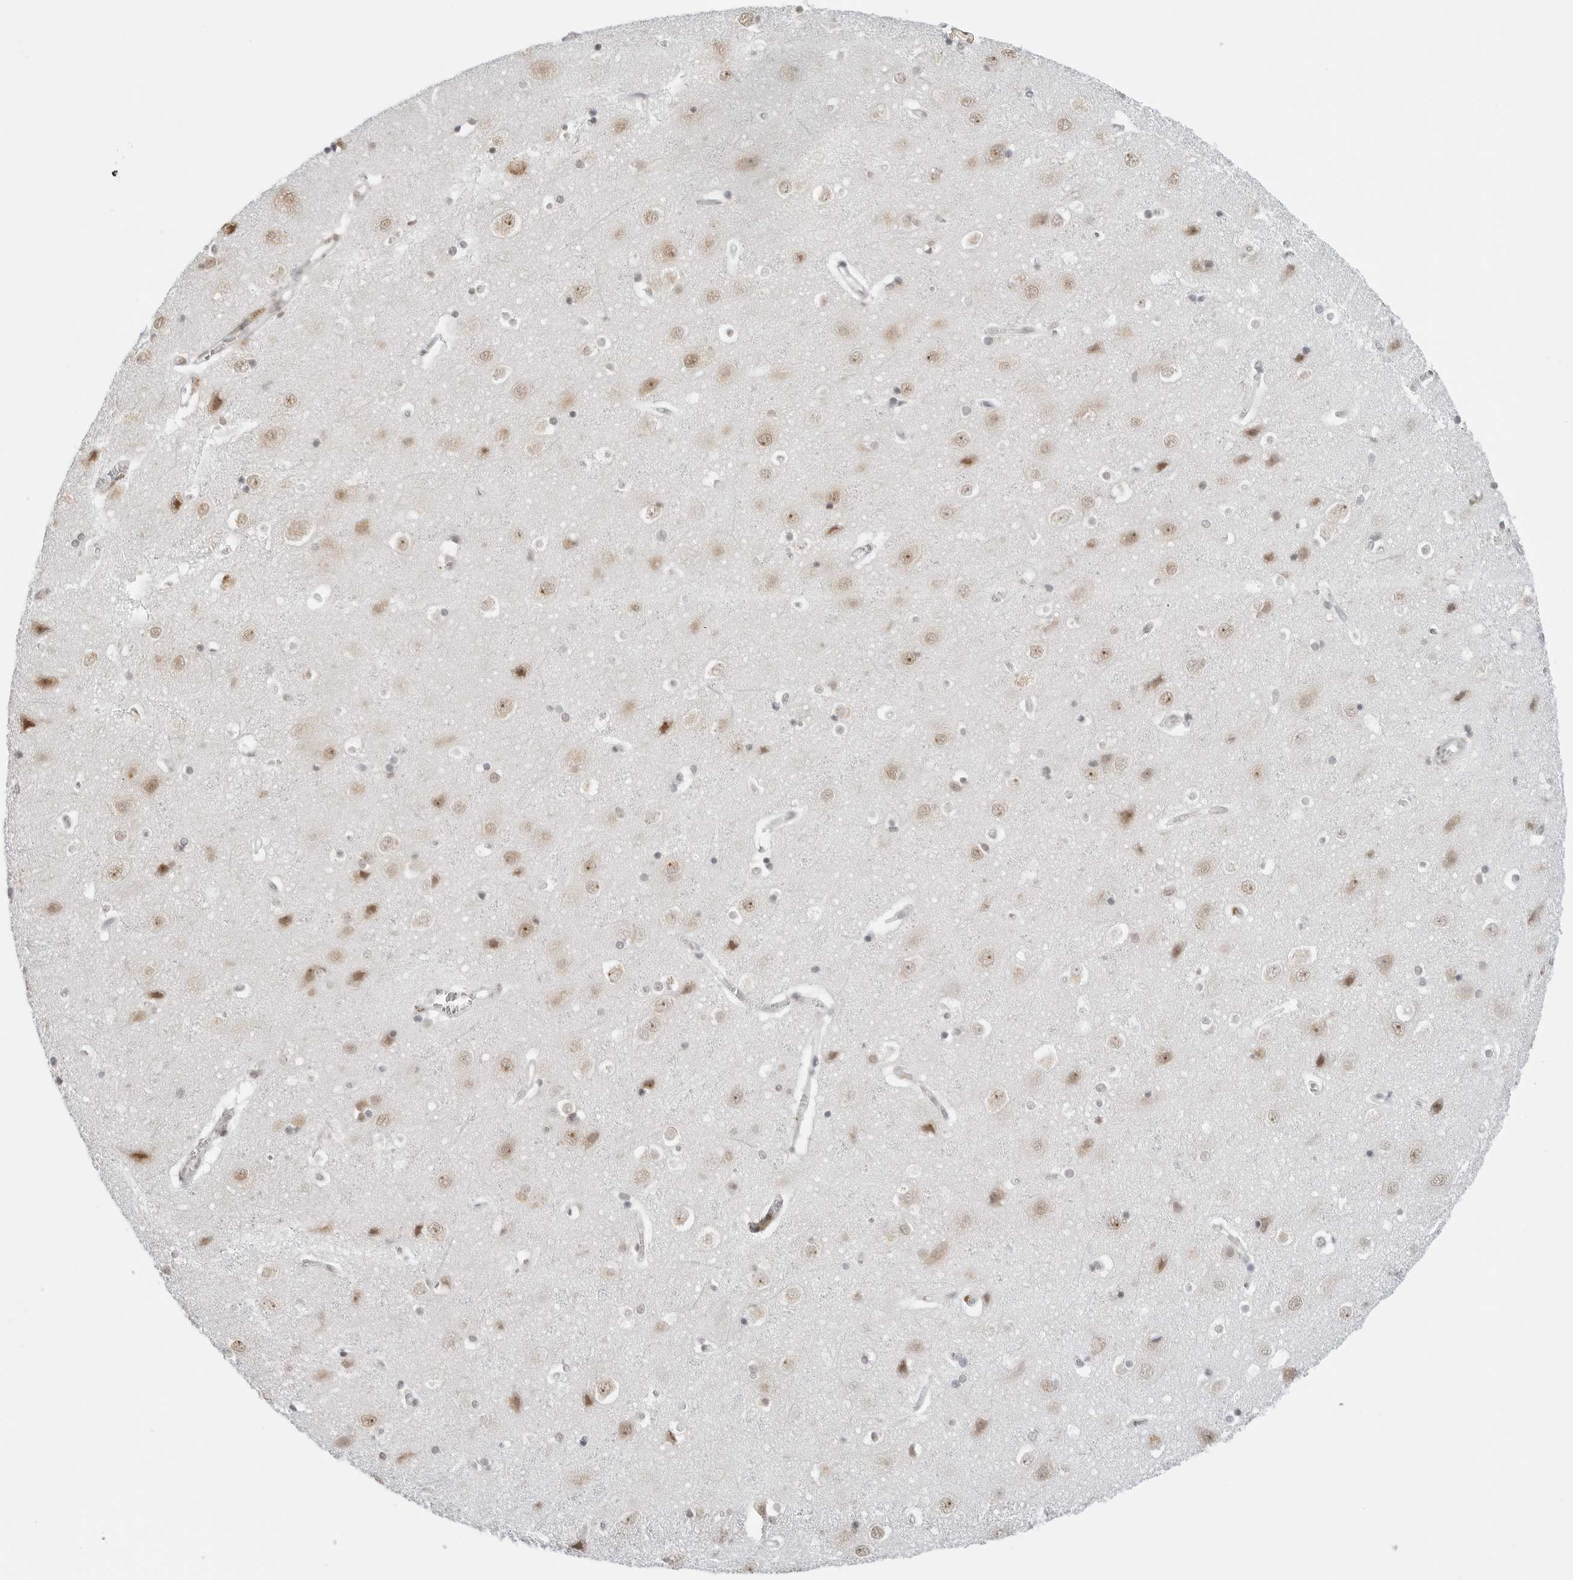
{"staining": {"intensity": "negative", "quantity": "none", "location": "none"}, "tissue": "cerebral cortex", "cell_type": "Endothelial cells", "image_type": "normal", "snomed": [{"axis": "morphology", "description": "Normal tissue, NOS"}, {"axis": "topography", "description": "Cerebral cortex"}], "caption": "This is an immunohistochemistry micrograph of benign cerebral cortex. There is no expression in endothelial cells.", "gene": "METAP1", "patient": {"sex": "male", "age": 54}}